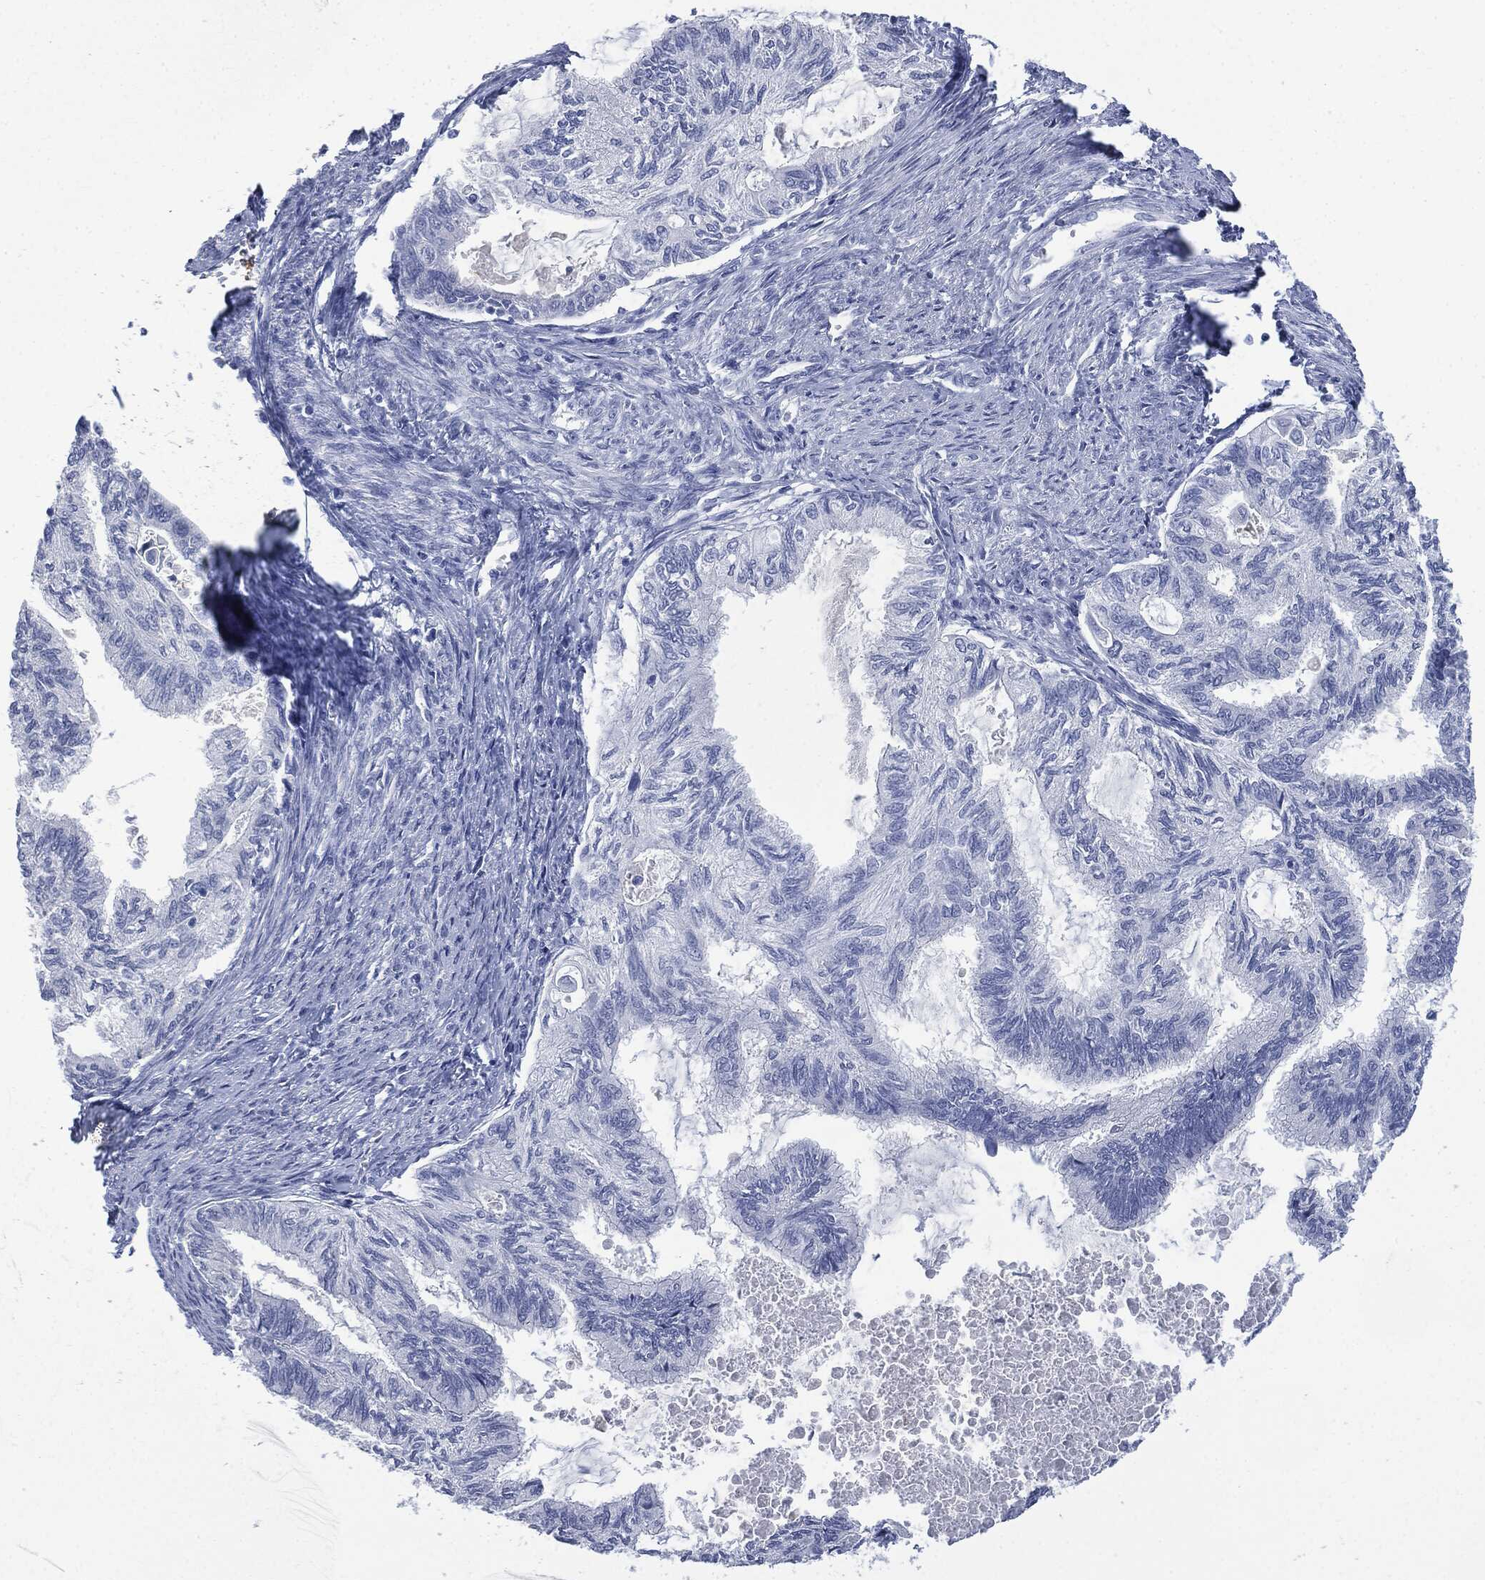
{"staining": {"intensity": "negative", "quantity": "none", "location": "none"}, "tissue": "endometrial cancer", "cell_type": "Tumor cells", "image_type": "cancer", "snomed": [{"axis": "morphology", "description": "Adenocarcinoma, NOS"}, {"axis": "topography", "description": "Endometrium"}], "caption": "Endometrial cancer (adenocarcinoma) was stained to show a protein in brown. There is no significant staining in tumor cells. (Brightfield microscopy of DAB (3,3'-diaminobenzidine) IHC at high magnification).", "gene": "CEACAM8", "patient": {"sex": "female", "age": 86}}